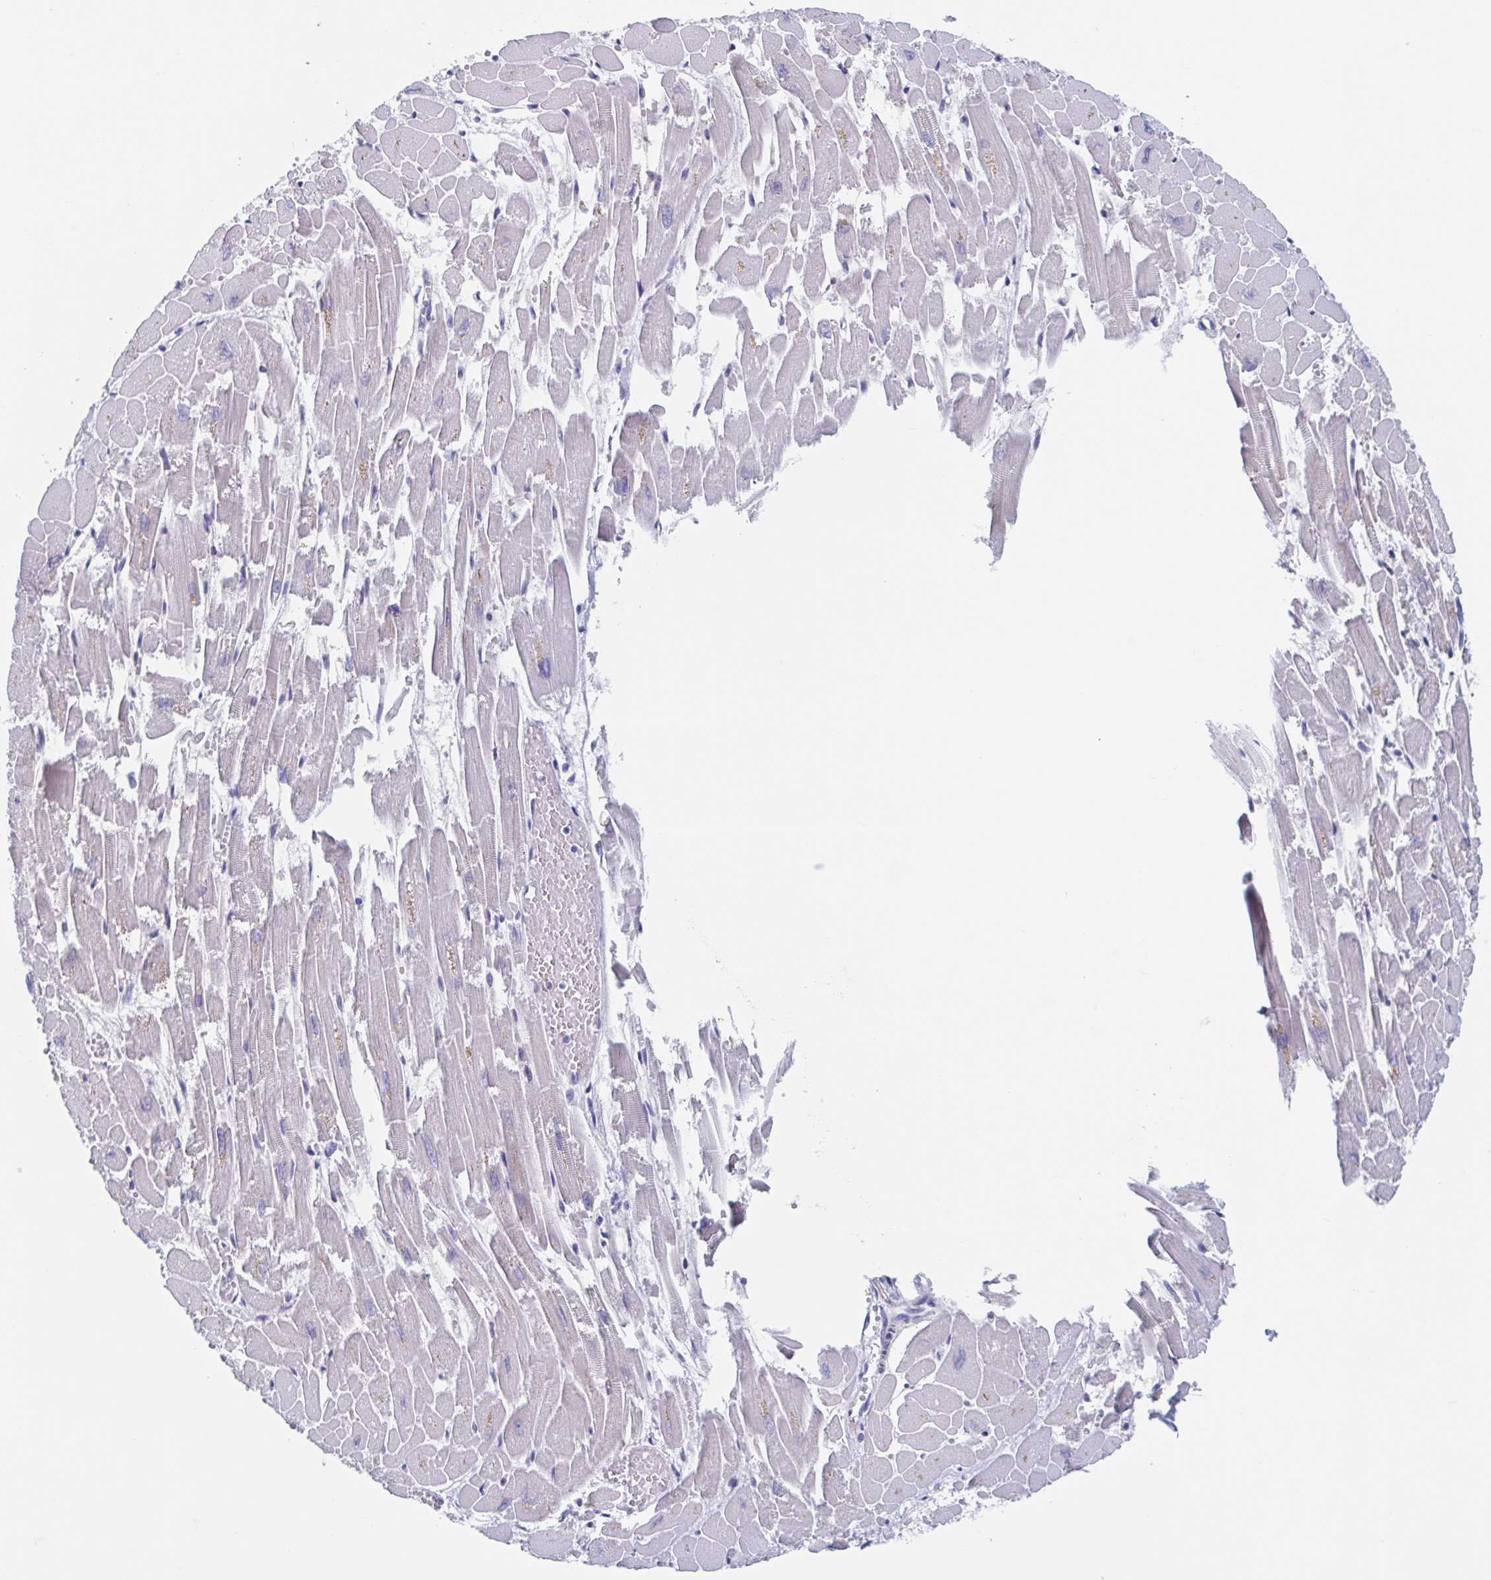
{"staining": {"intensity": "negative", "quantity": "none", "location": "none"}, "tissue": "heart muscle", "cell_type": "Cardiomyocytes", "image_type": "normal", "snomed": [{"axis": "morphology", "description": "Normal tissue, NOS"}, {"axis": "topography", "description": "Heart"}], "caption": "A high-resolution image shows immunohistochemistry (IHC) staining of benign heart muscle, which displays no significant expression in cardiomyocytes.", "gene": "SHCBP1L", "patient": {"sex": "female", "age": 52}}